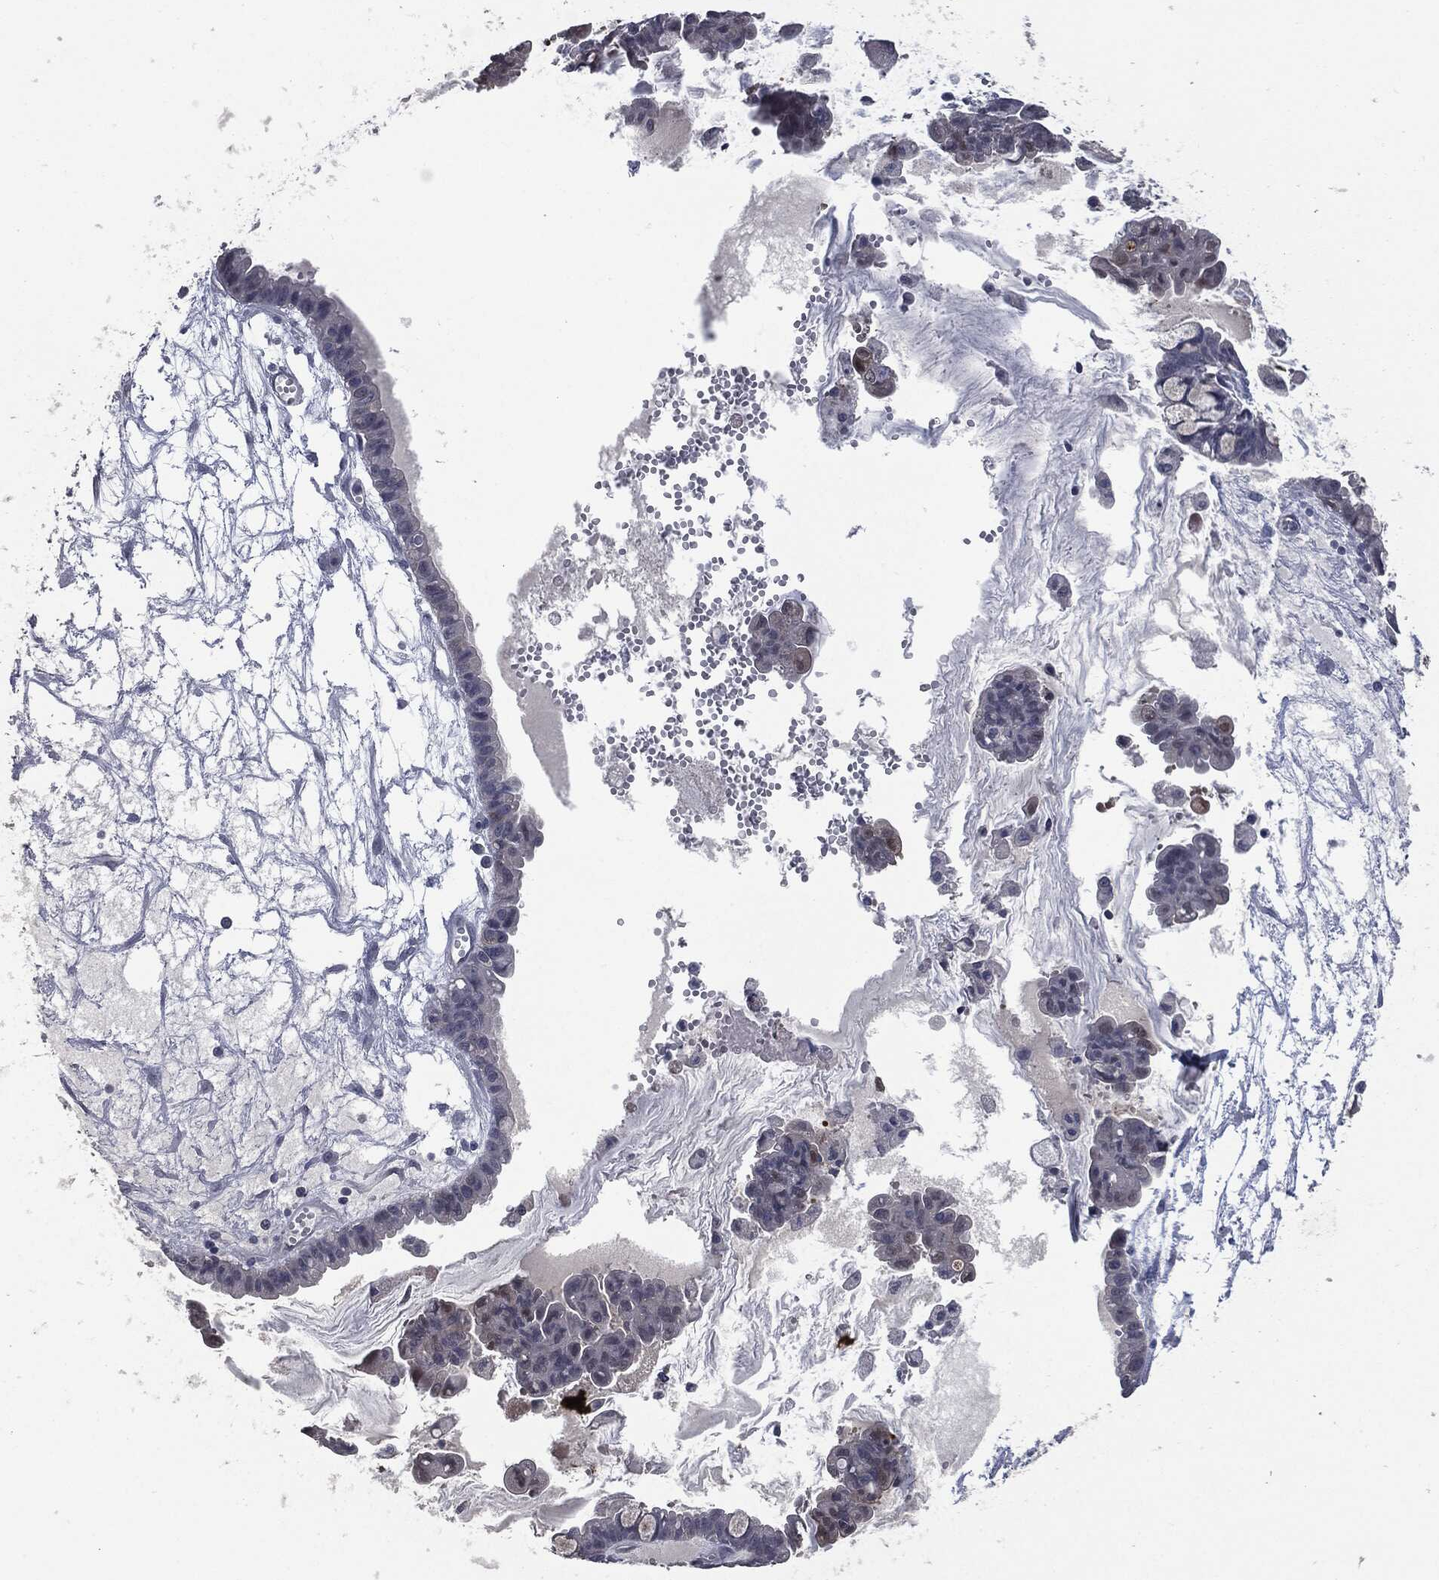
{"staining": {"intensity": "negative", "quantity": "none", "location": "none"}, "tissue": "ovarian cancer", "cell_type": "Tumor cells", "image_type": "cancer", "snomed": [{"axis": "morphology", "description": "Cystadenocarcinoma, mucinous, NOS"}, {"axis": "topography", "description": "Ovary"}], "caption": "There is no significant expression in tumor cells of ovarian cancer.", "gene": "IL1RN", "patient": {"sex": "female", "age": 63}}